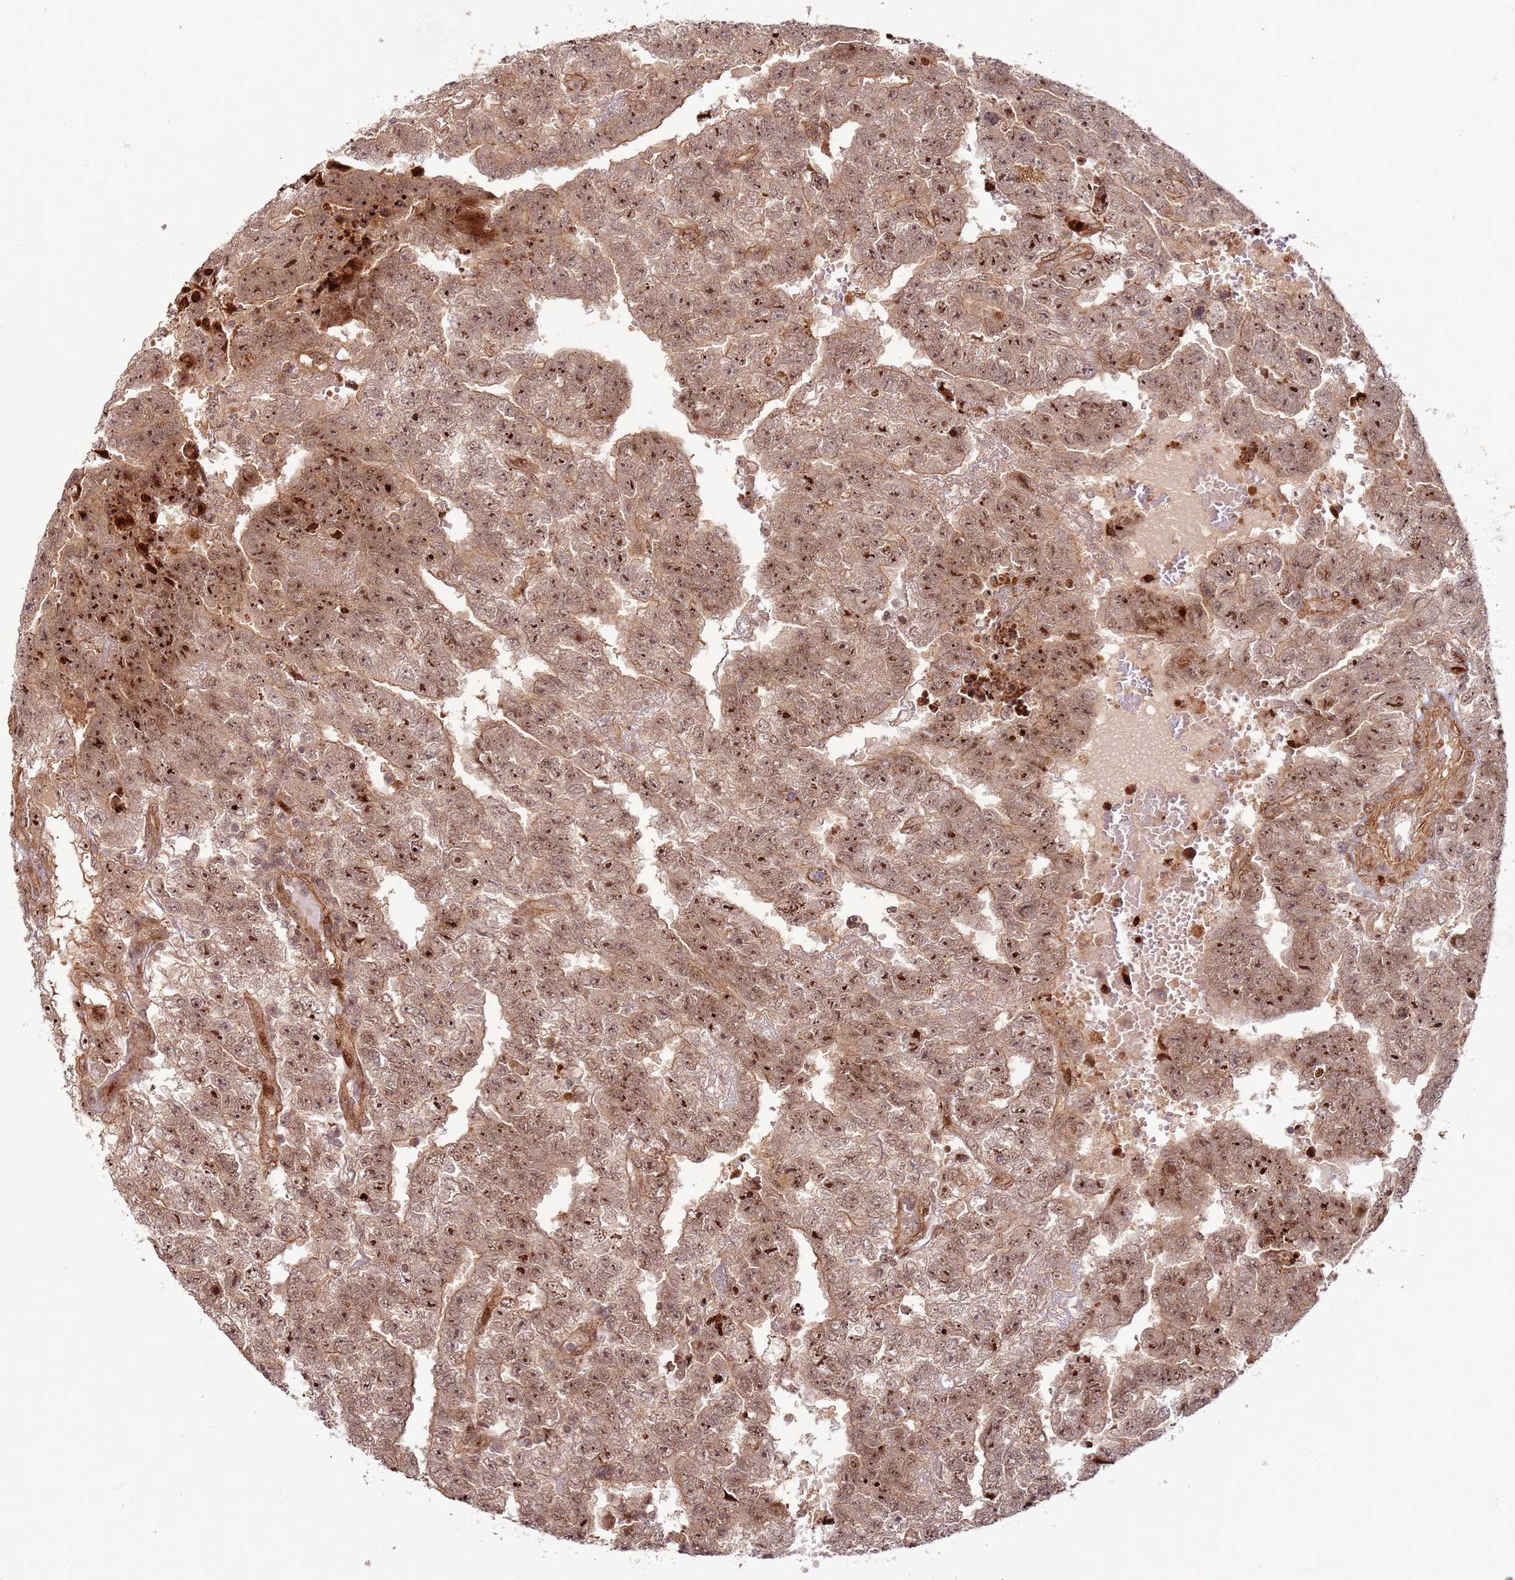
{"staining": {"intensity": "moderate", "quantity": ">75%", "location": "cytoplasmic/membranous,nuclear"}, "tissue": "testis cancer", "cell_type": "Tumor cells", "image_type": "cancer", "snomed": [{"axis": "morphology", "description": "Carcinoma, Embryonal, NOS"}, {"axis": "topography", "description": "Testis"}], "caption": "Immunohistochemistry image of testis embryonal carcinoma stained for a protein (brown), which demonstrates medium levels of moderate cytoplasmic/membranous and nuclear staining in approximately >75% of tumor cells.", "gene": "TMEM233", "patient": {"sex": "male", "age": 25}}